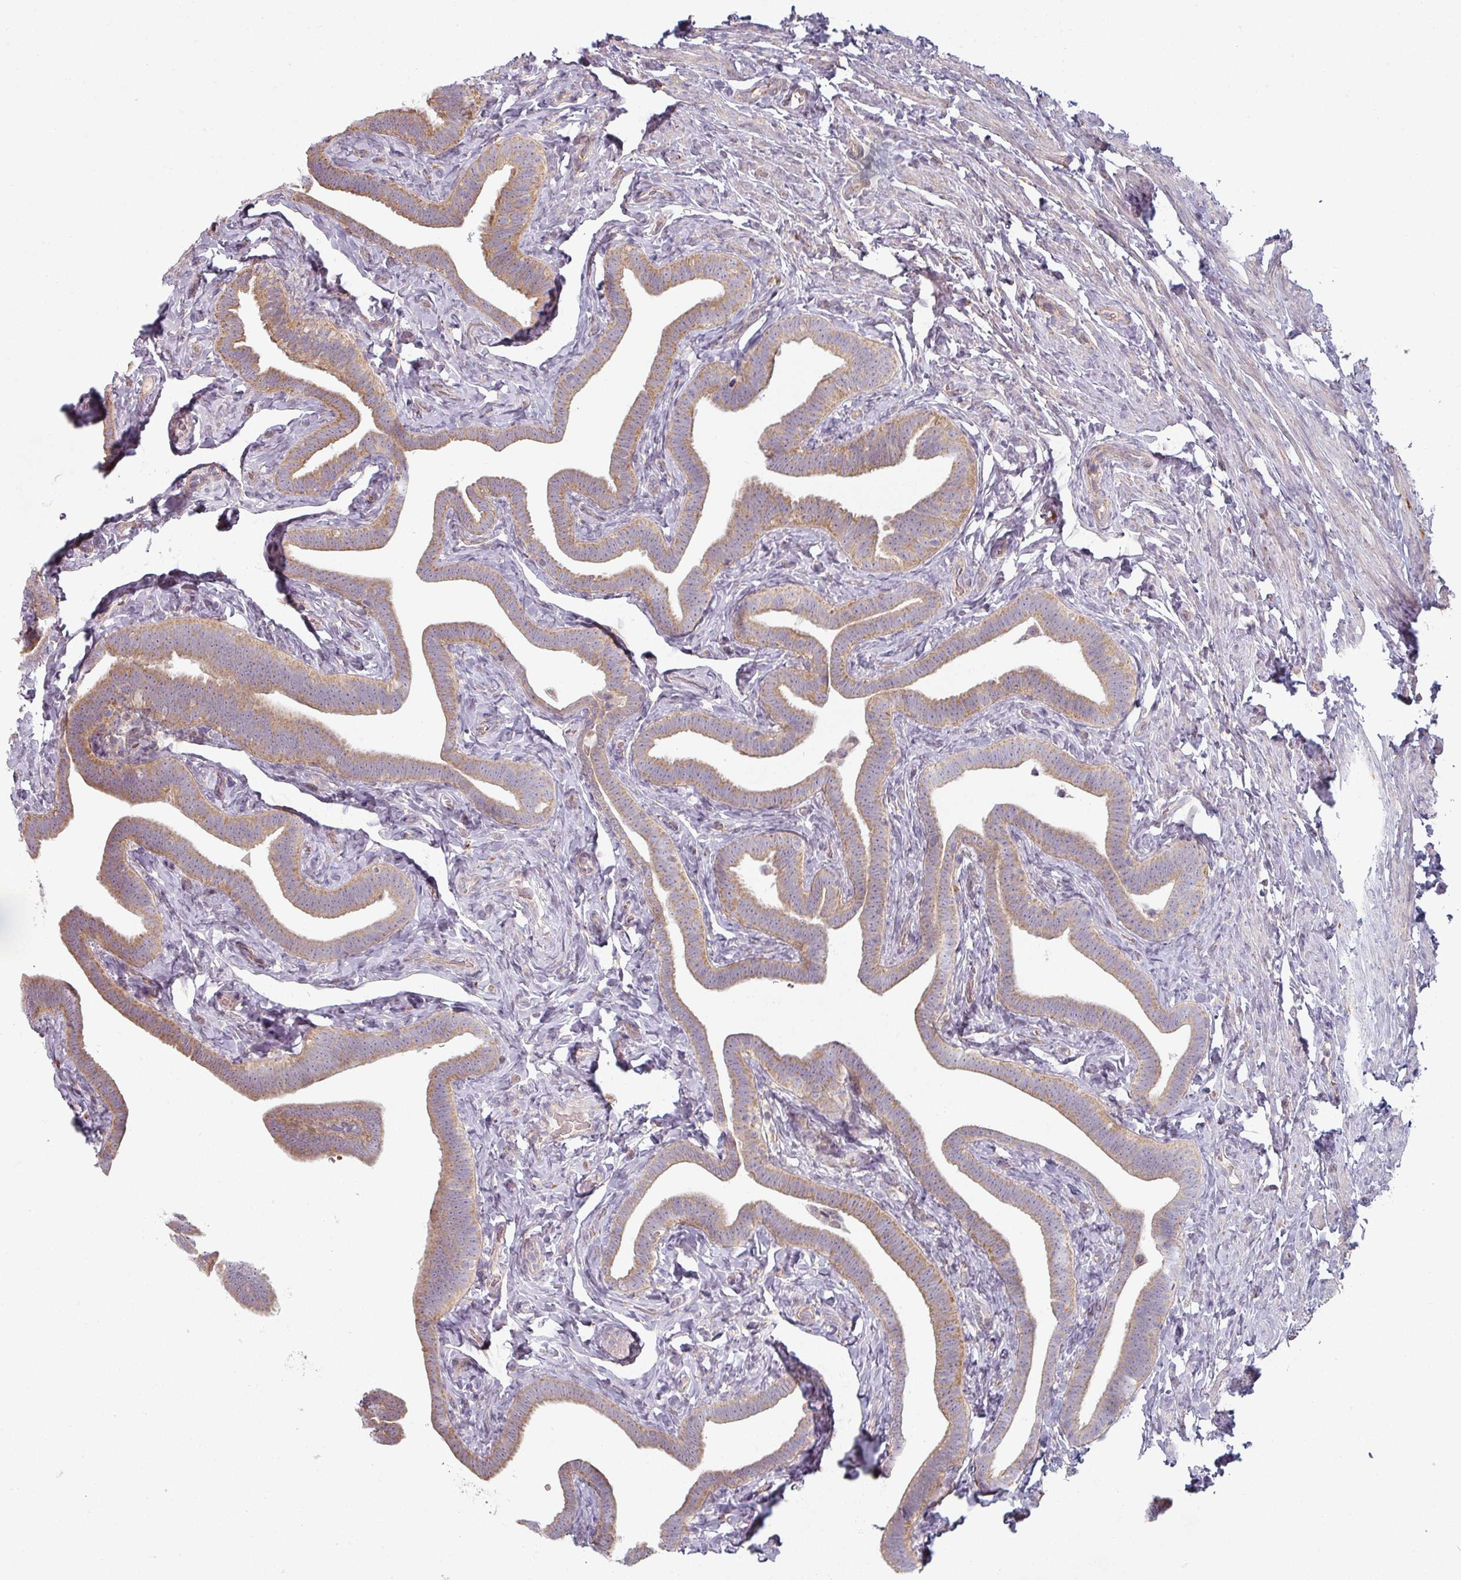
{"staining": {"intensity": "moderate", "quantity": "25%-75%", "location": "cytoplasmic/membranous"}, "tissue": "fallopian tube", "cell_type": "Glandular cells", "image_type": "normal", "snomed": [{"axis": "morphology", "description": "Normal tissue, NOS"}, {"axis": "topography", "description": "Fallopian tube"}], "caption": "Brown immunohistochemical staining in normal fallopian tube exhibits moderate cytoplasmic/membranous staining in about 25%-75% of glandular cells. Nuclei are stained in blue.", "gene": "PLEKHJ1", "patient": {"sex": "female", "age": 69}}